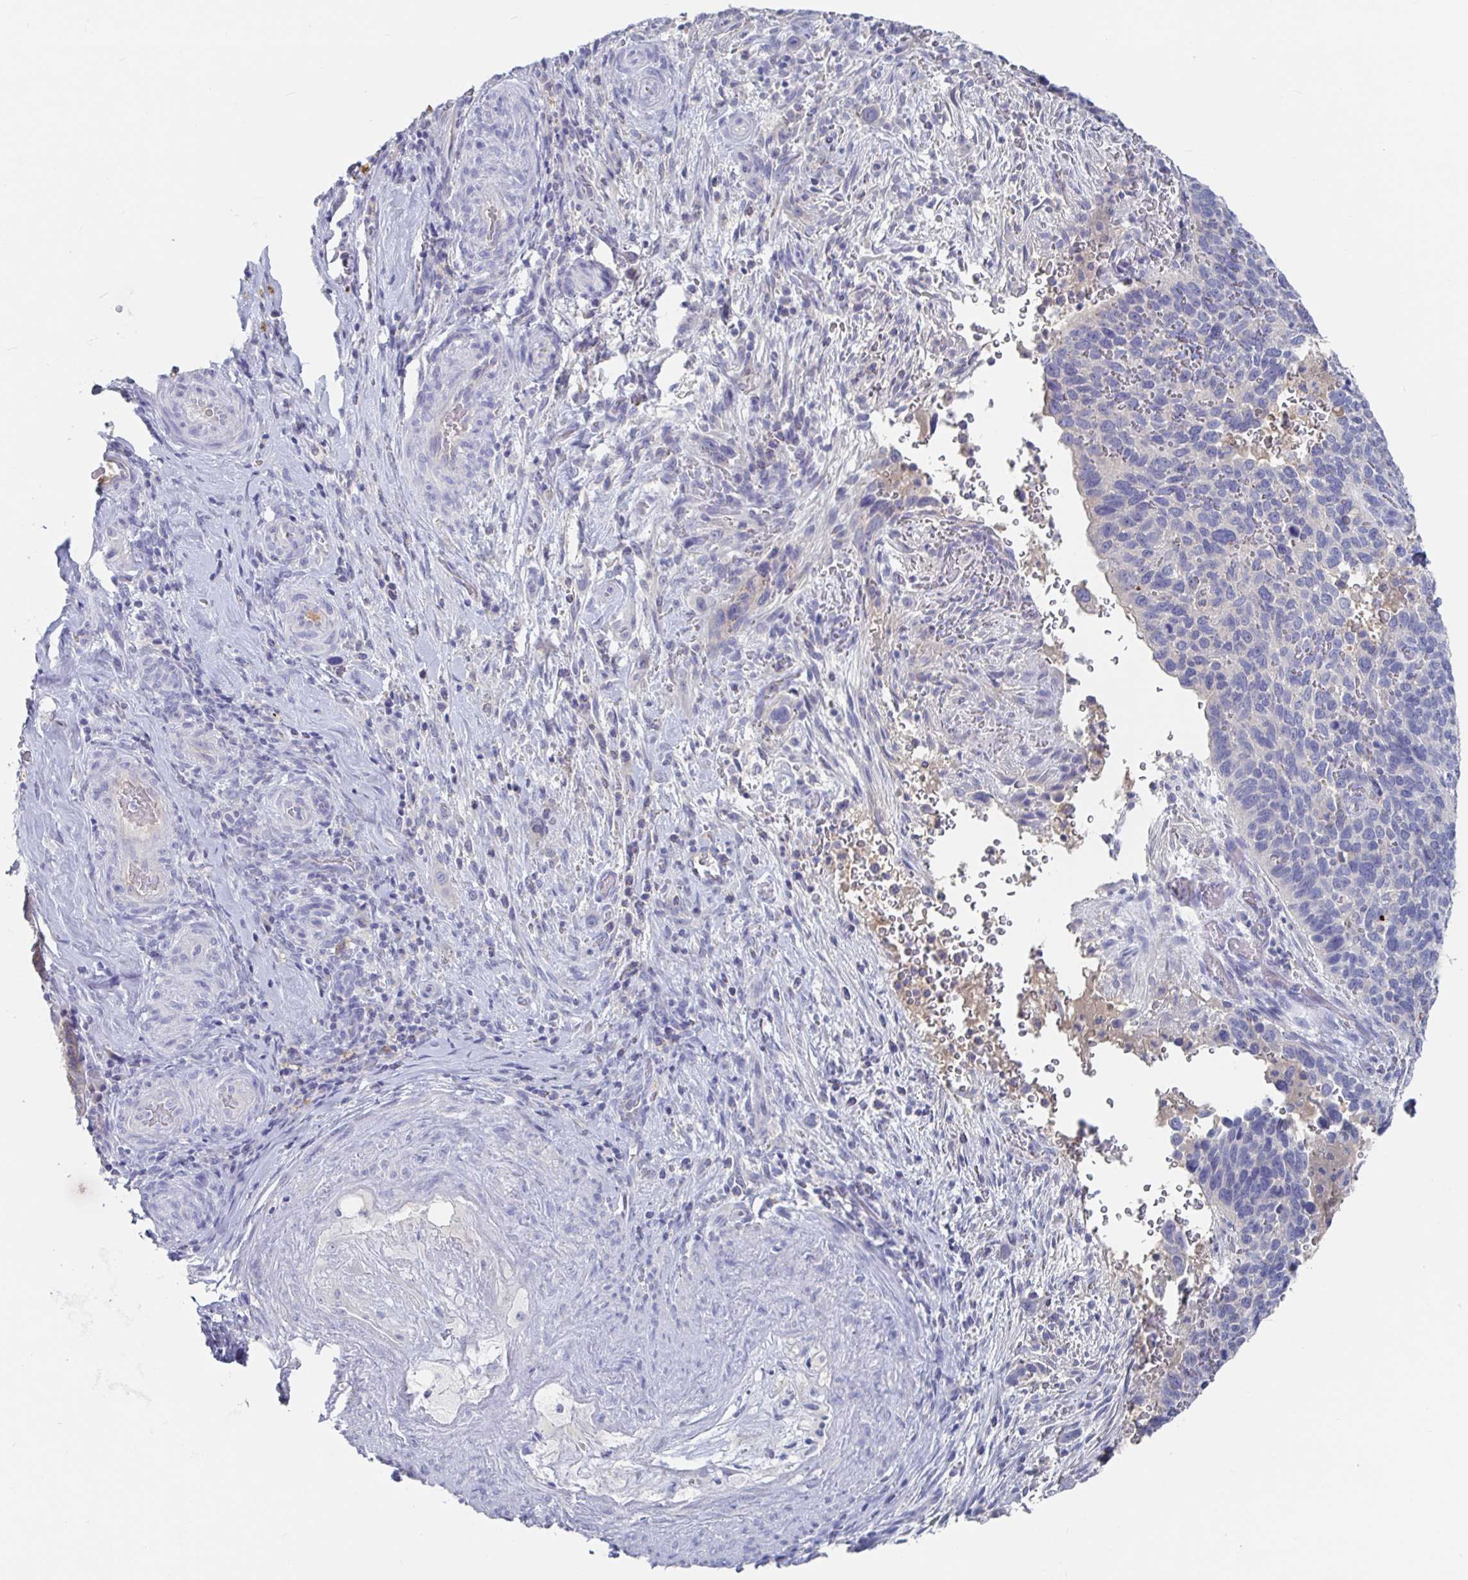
{"staining": {"intensity": "negative", "quantity": "none", "location": "none"}, "tissue": "cervical cancer", "cell_type": "Tumor cells", "image_type": "cancer", "snomed": [{"axis": "morphology", "description": "Squamous cell carcinoma, NOS"}, {"axis": "topography", "description": "Cervix"}], "caption": "This is a photomicrograph of immunohistochemistry staining of squamous cell carcinoma (cervical), which shows no positivity in tumor cells.", "gene": "GPR148", "patient": {"sex": "female", "age": 51}}